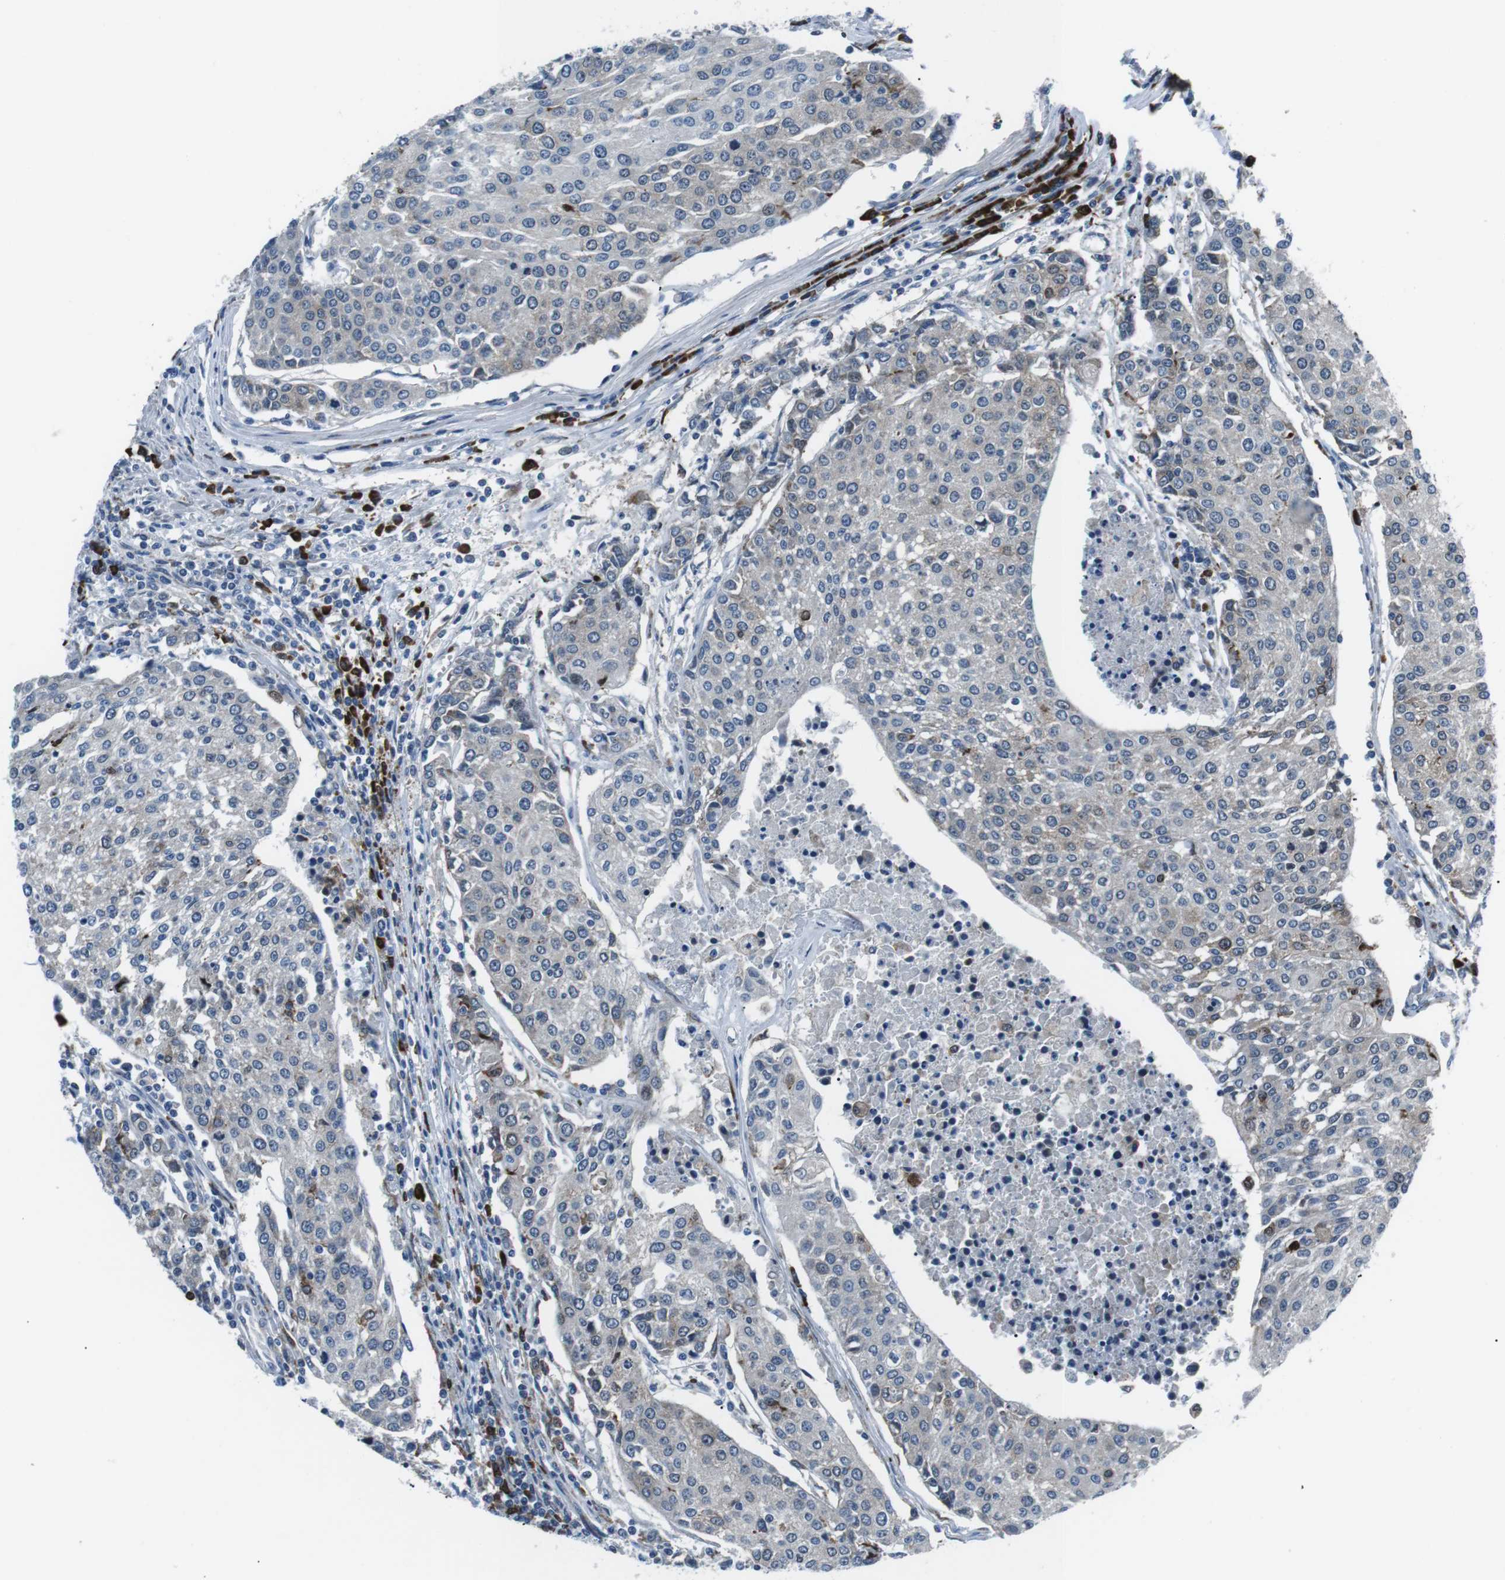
{"staining": {"intensity": "weak", "quantity": "<25%", "location": "cytoplasmic/membranous"}, "tissue": "urothelial cancer", "cell_type": "Tumor cells", "image_type": "cancer", "snomed": [{"axis": "morphology", "description": "Urothelial carcinoma, High grade"}, {"axis": "topography", "description": "Urinary bladder"}], "caption": "Image shows no protein expression in tumor cells of urothelial cancer tissue.", "gene": "BLNK", "patient": {"sex": "female", "age": 85}}